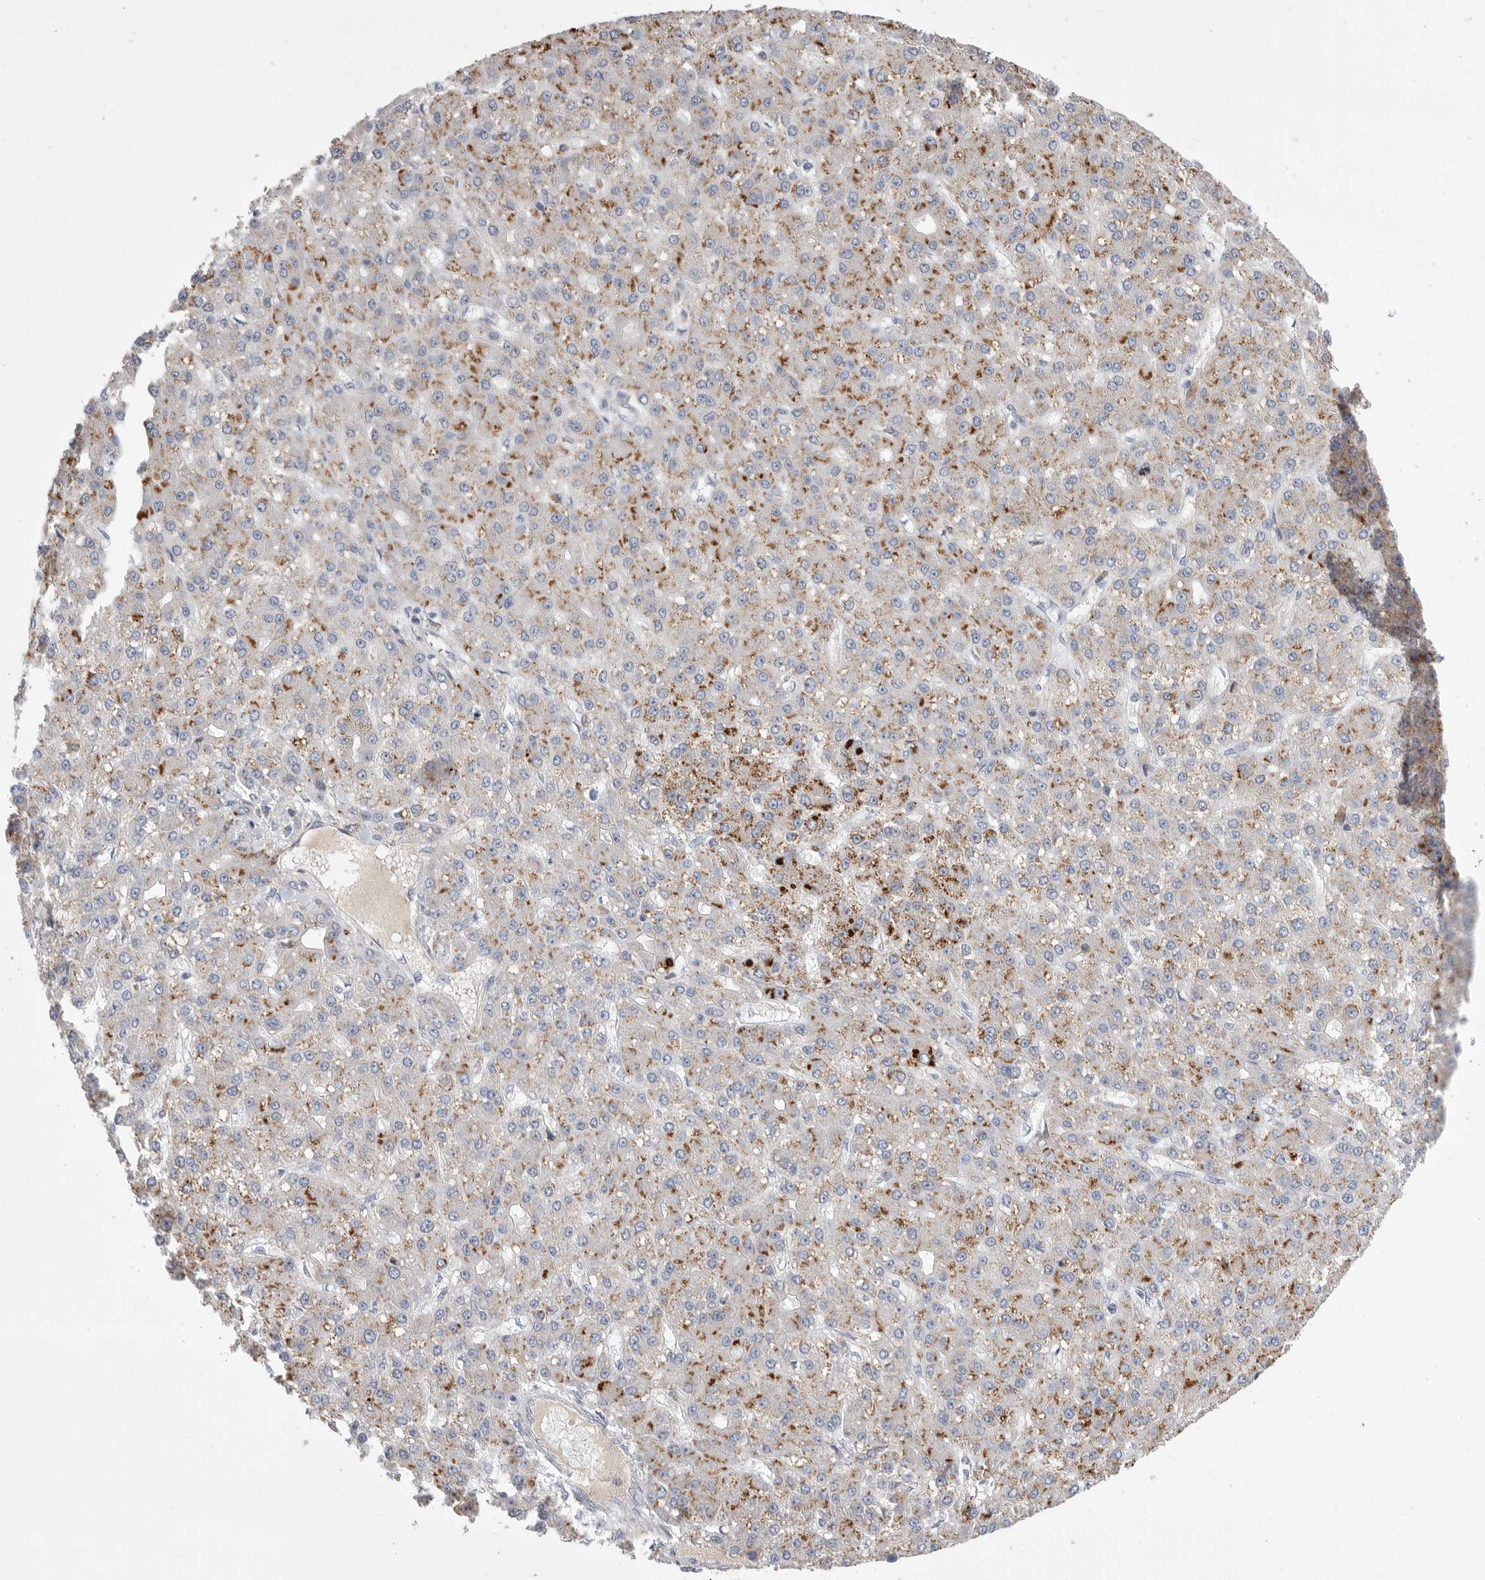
{"staining": {"intensity": "moderate", "quantity": "25%-75%", "location": "cytoplasmic/membranous"}, "tissue": "liver cancer", "cell_type": "Tumor cells", "image_type": "cancer", "snomed": [{"axis": "morphology", "description": "Carcinoma, Hepatocellular, NOS"}, {"axis": "topography", "description": "Liver"}], "caption": "IHC staining of liver cancer (hepatocellular carcinoma), which reveals medium levels of moderate cytoplasmic/membranous positivity in about 25%-75% of tumor cells indicating moderate cytoplasmic/membranous protein positivity. The staining was performed using DAB (3,3'-diaminobenzidine) (brown) for protein detection and nuclei were counterstained in hematoxylin (blue).", "gene": "CCDC126", "patient": {"sex": "male", "age": 67}}